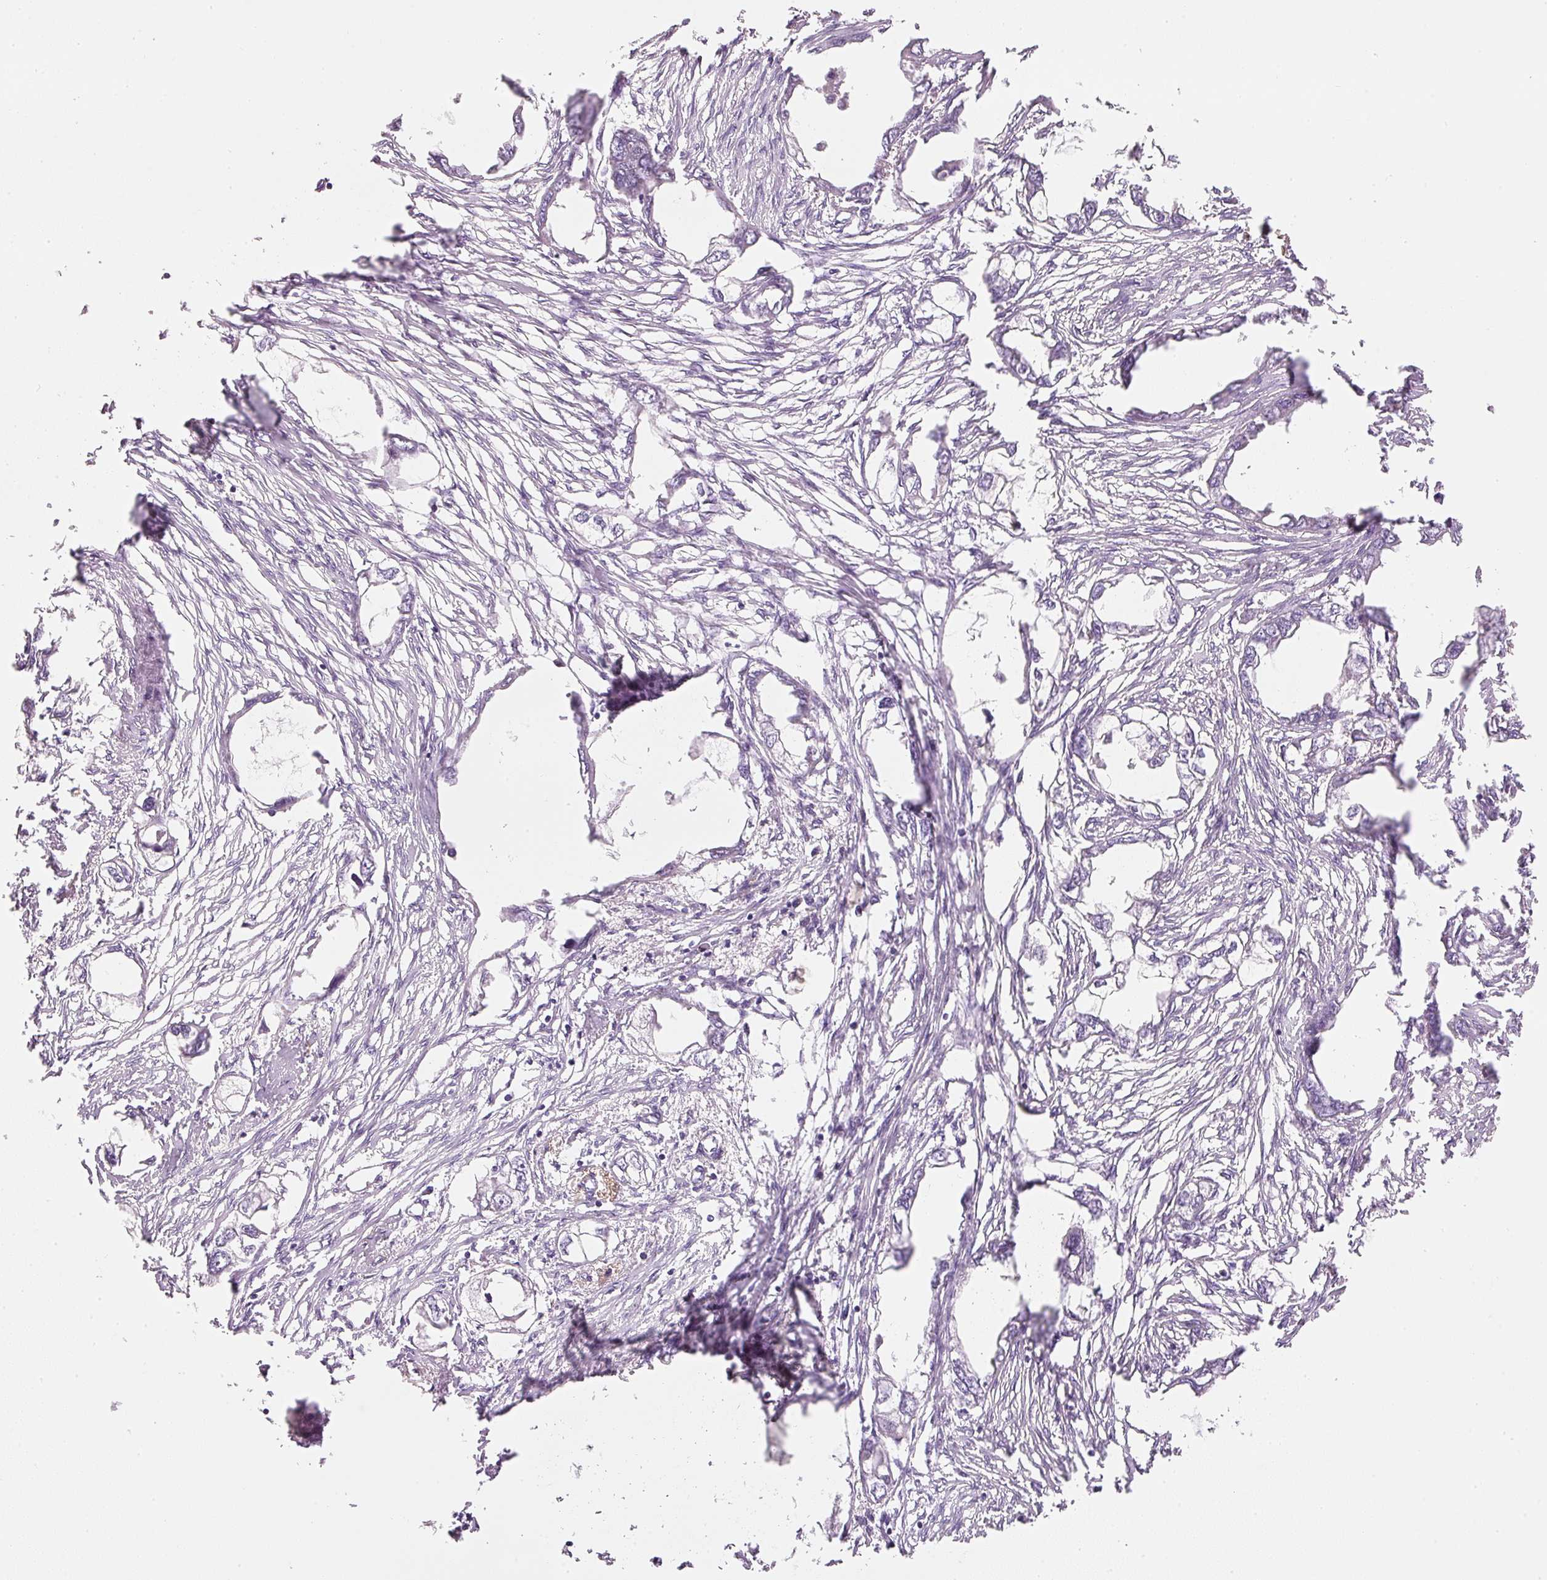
{"staining": {"intensity": "negative", "quantity": "none", "location": "none"}, "tissue": "endometrial cancer", "cell_type": "Tumor cells", "image_type": "cancer", "snomed": [{"axis": "morphology", "description": "Adenocarcinoma, NOS"}, {"axis": "morphology", "description": "Adenocarcinoma, metastatic, NOS"}, {"axis": "topography", "description": "Adipose tissue"}, {"axis": "topography", "description": "Endometrium"}], "caption": "Immunohistochemistry (IHC) micrograph of human endometrial cancer (metastatic adenocarcinoma) stained for a protein (brown), which shows no staining in tumor cells.", "gene": "RNF167", "patient": {"sex": "female", "age": 67}}